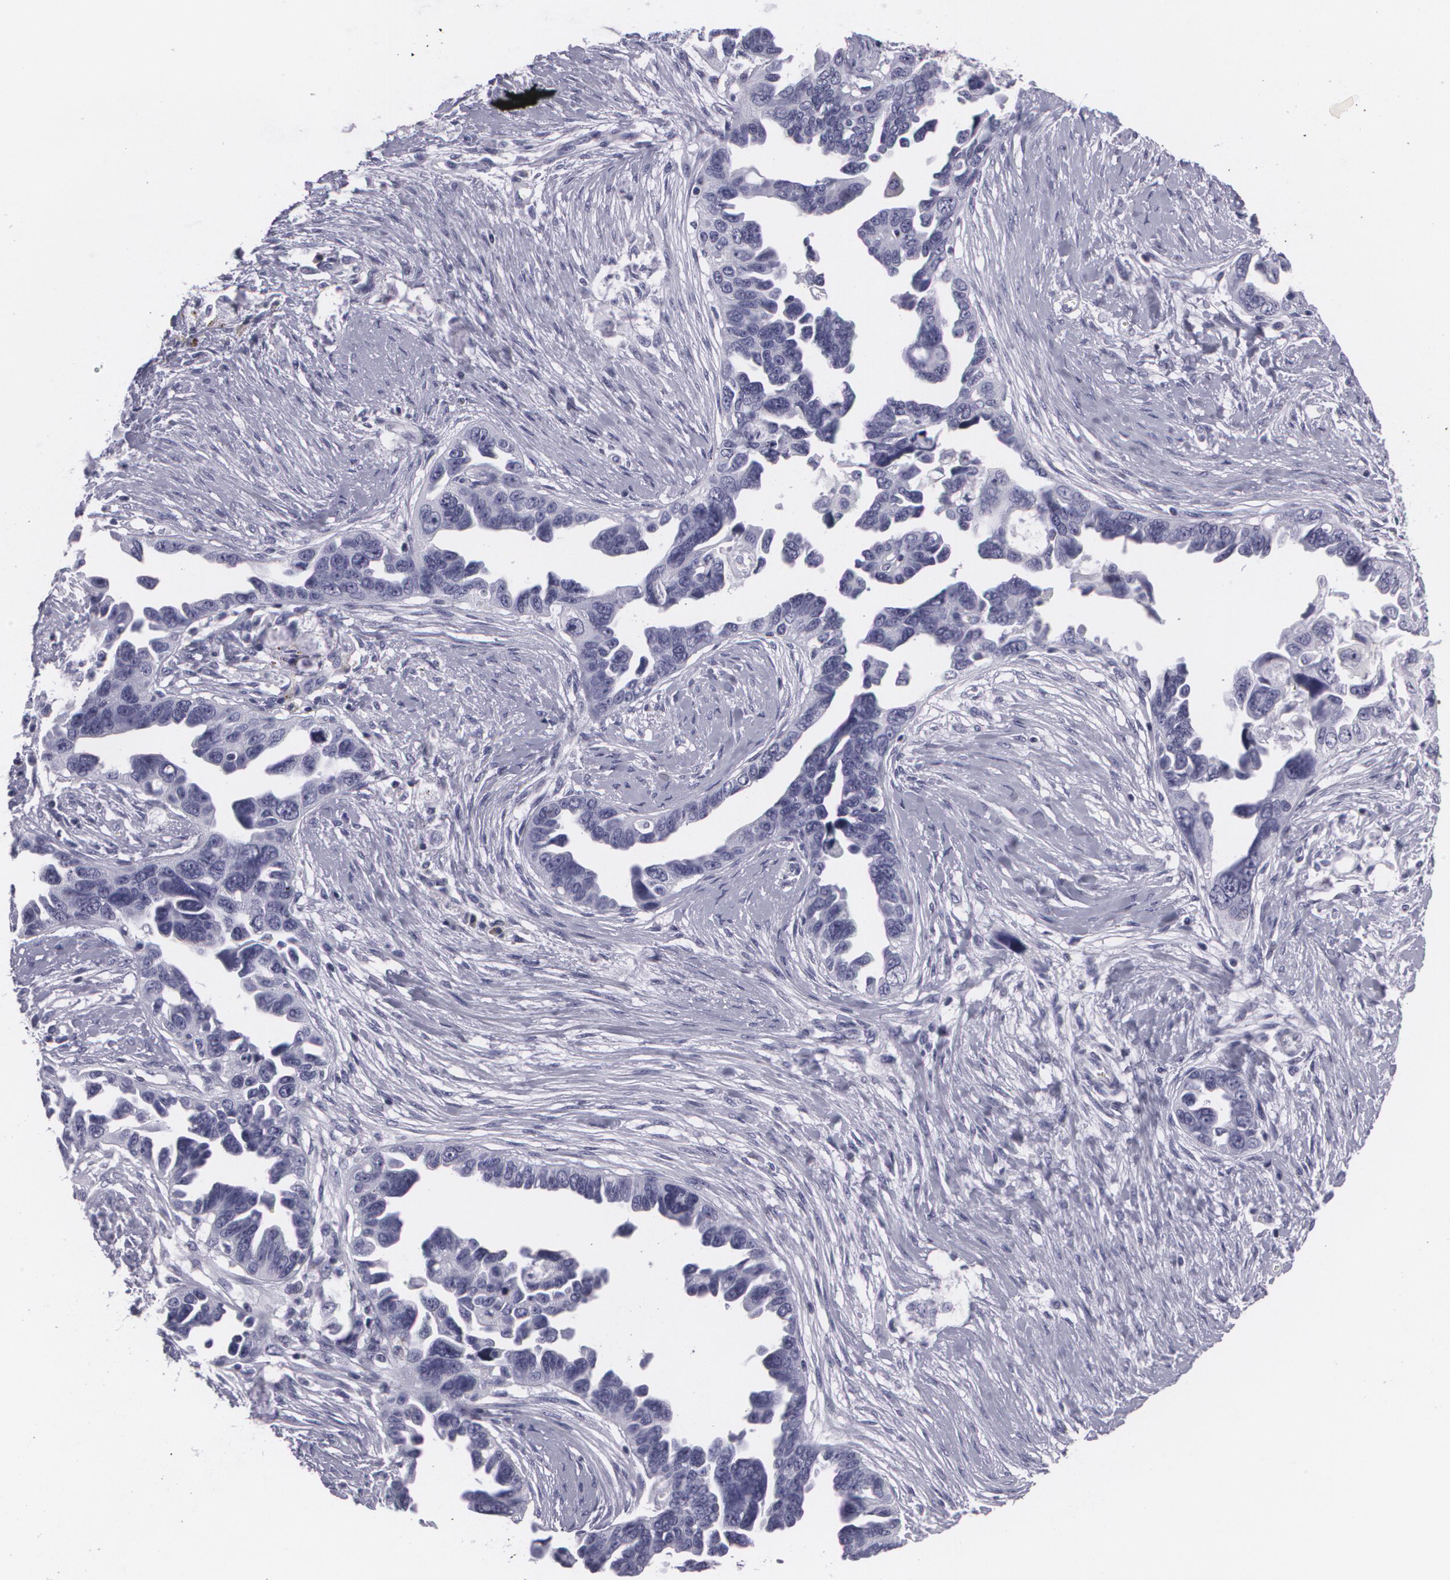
{"staining": {"intensity": "negative", "quantity": "none", "location": "none"}, "tissue": "ovarian cancer", "cell_type": "Tumor cells", "image_type": "cancer", "snomed": [{"axis": "morphology", "description": "Cystadenocarcinoma, serous, NOS"}, {"axis": "topography", "description": "Ovary"}], "caption": "DAB (3,3'-diaminobenzidine) immunohistochemical staining of human ovarian serous cystadenocarcinoma reveals no significant expression in tumor cells.", "gene": "MAP2", "patient": {"sex": "female", "age": 63}}